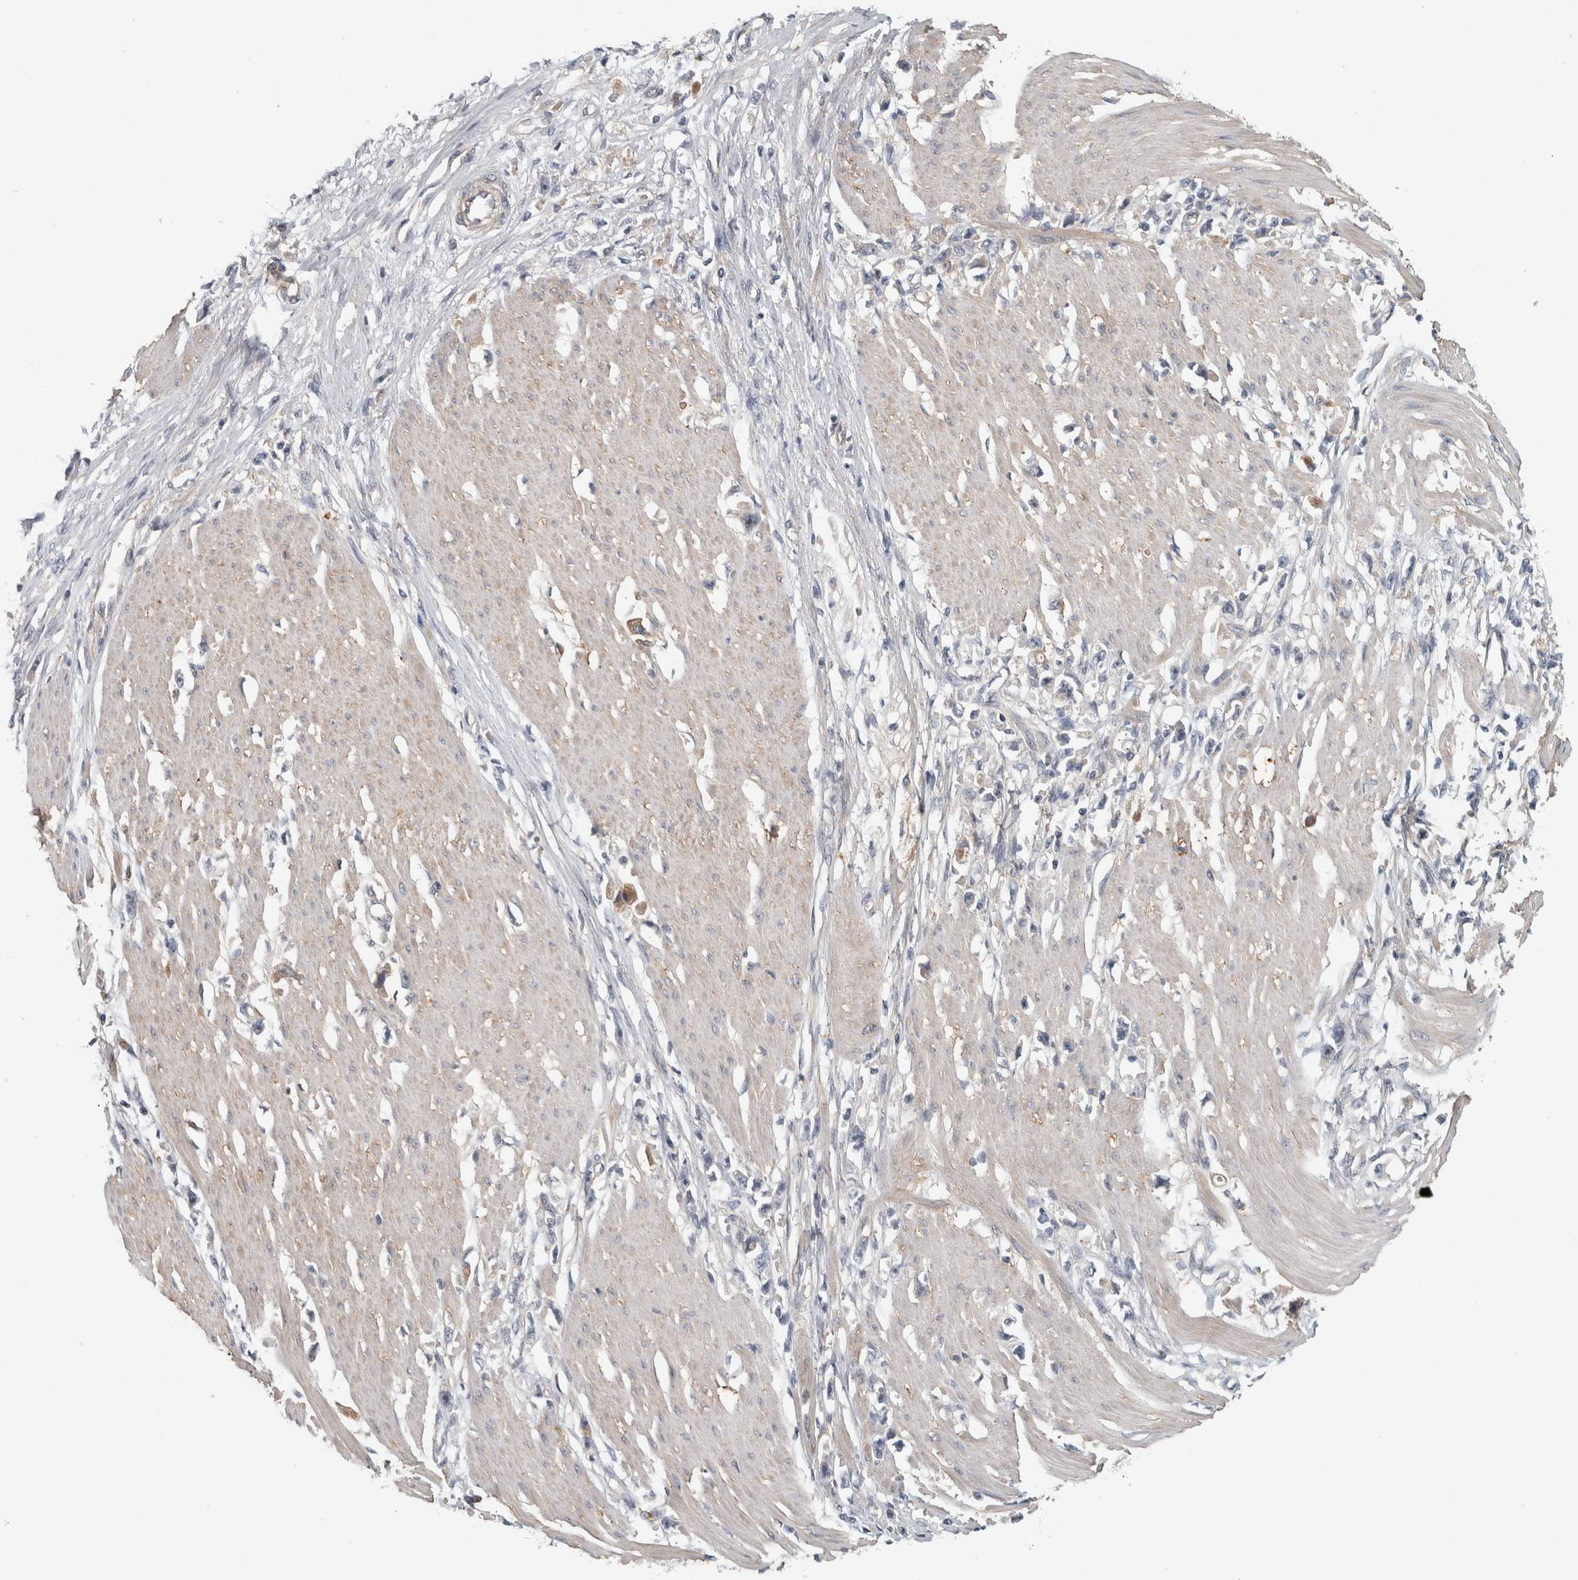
{"staining": {"intensity": "negative", "quantity": "none", "location": "none"}, "tissue": "stomach cancer", "cell_type": "Tumor cells", "image_type": "cancer", "snomed": [{"axis": "morphology", "description": "Adenocarcinoma, NOS"}, {"axis": "topography", "description": "Stomach"}], "caption": "Immunohistochemical staining of stomach cancer displays no significant staining in tumor cells.", "gene": "KCNJ3", "patient": {"sex": "female", "age": 59}}